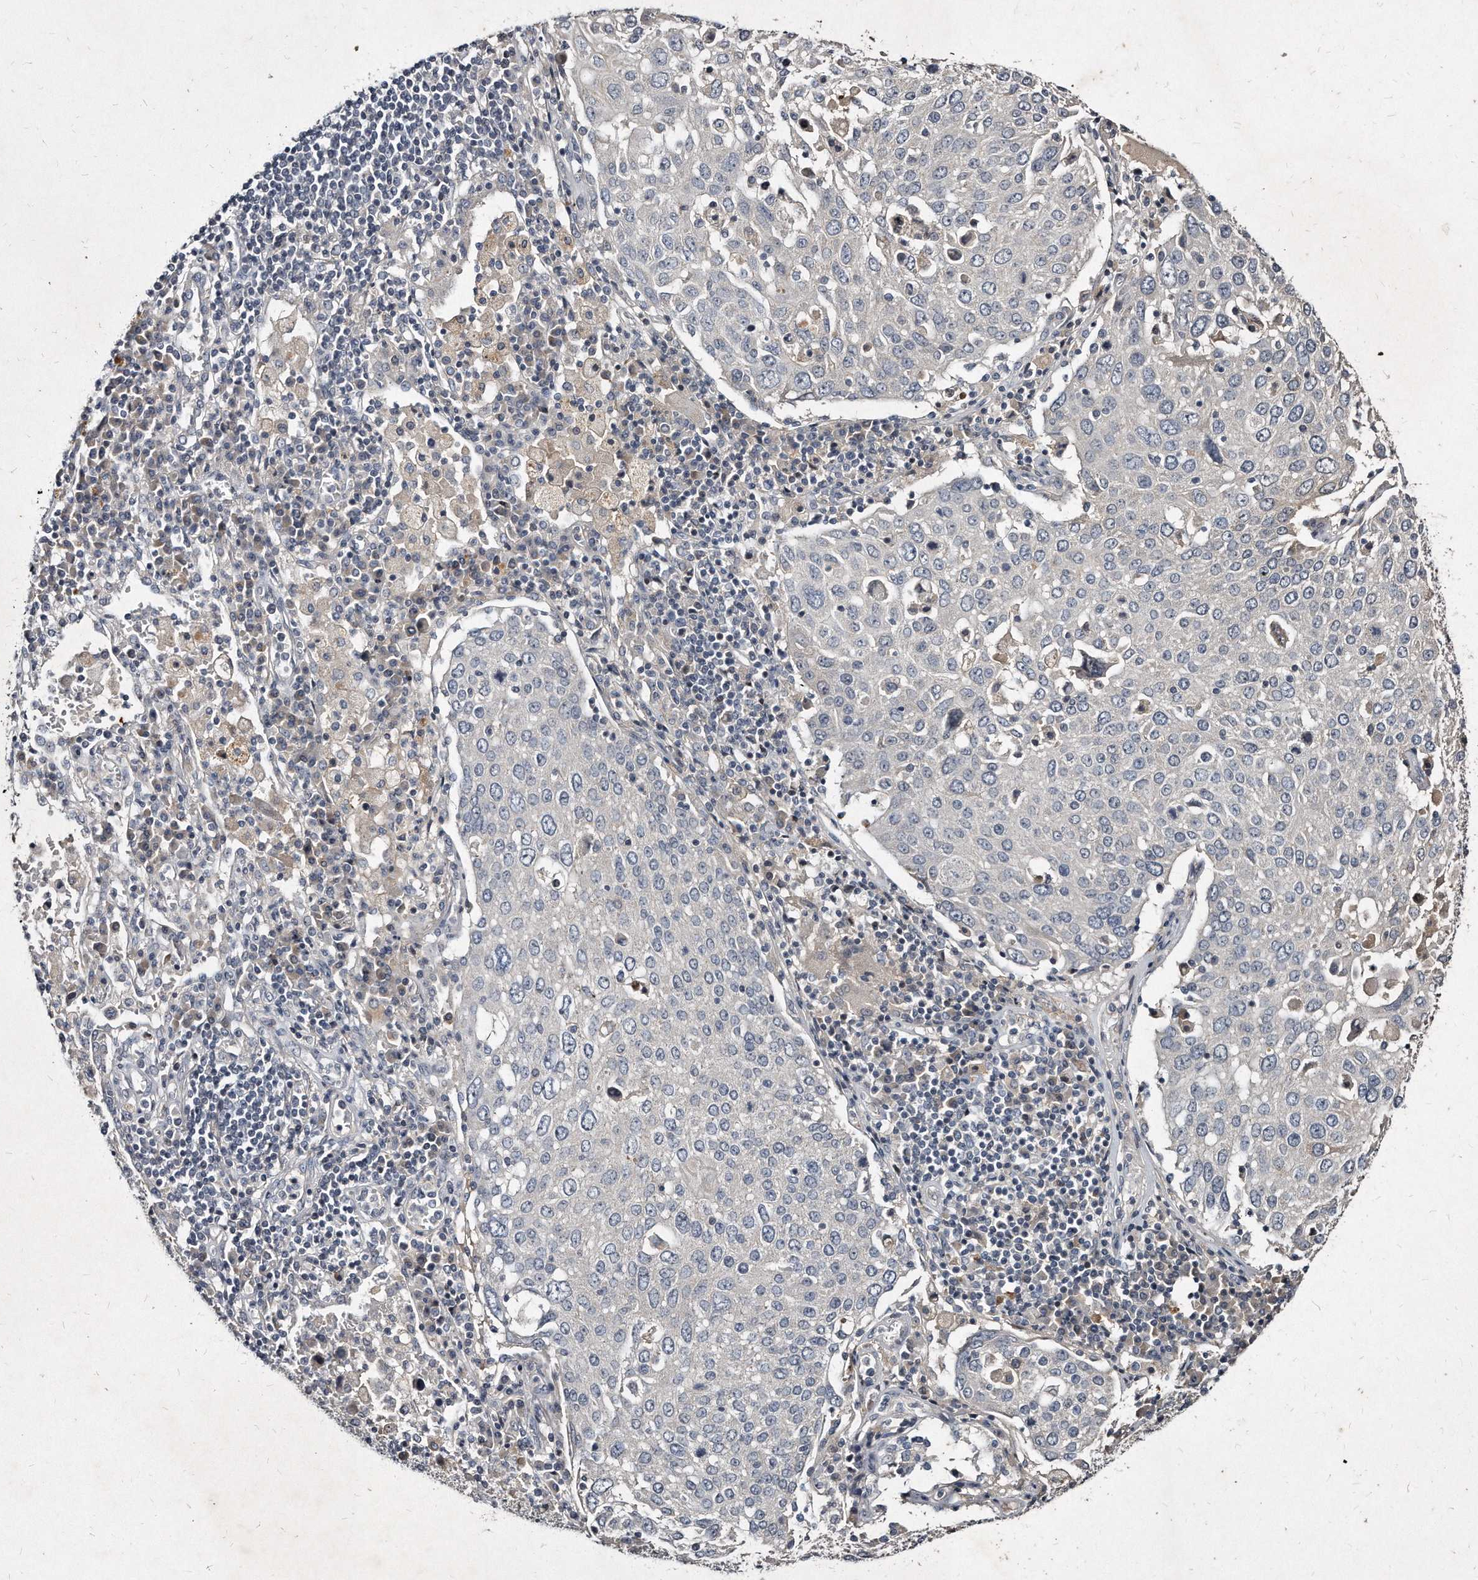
{"staining": {"intensity": "negative", "quantity": "none", "location": "none"}, "tissue": "lung cancer", "cell_type": "Tumor cells", "image_type": "cancer", "snomed": [{"axis": "morphology", "description": "Squamous cell carcinoma, NOS"}, {"axis": "topography", "description": "Lung"}], "caption": "Immunohistochemical staining of human squamous cell carcinoma (lung) reveals no significant positivity in tumor cells.", "gene": "KLHDC3", "patient": {"sex": "male", "age": 65}}